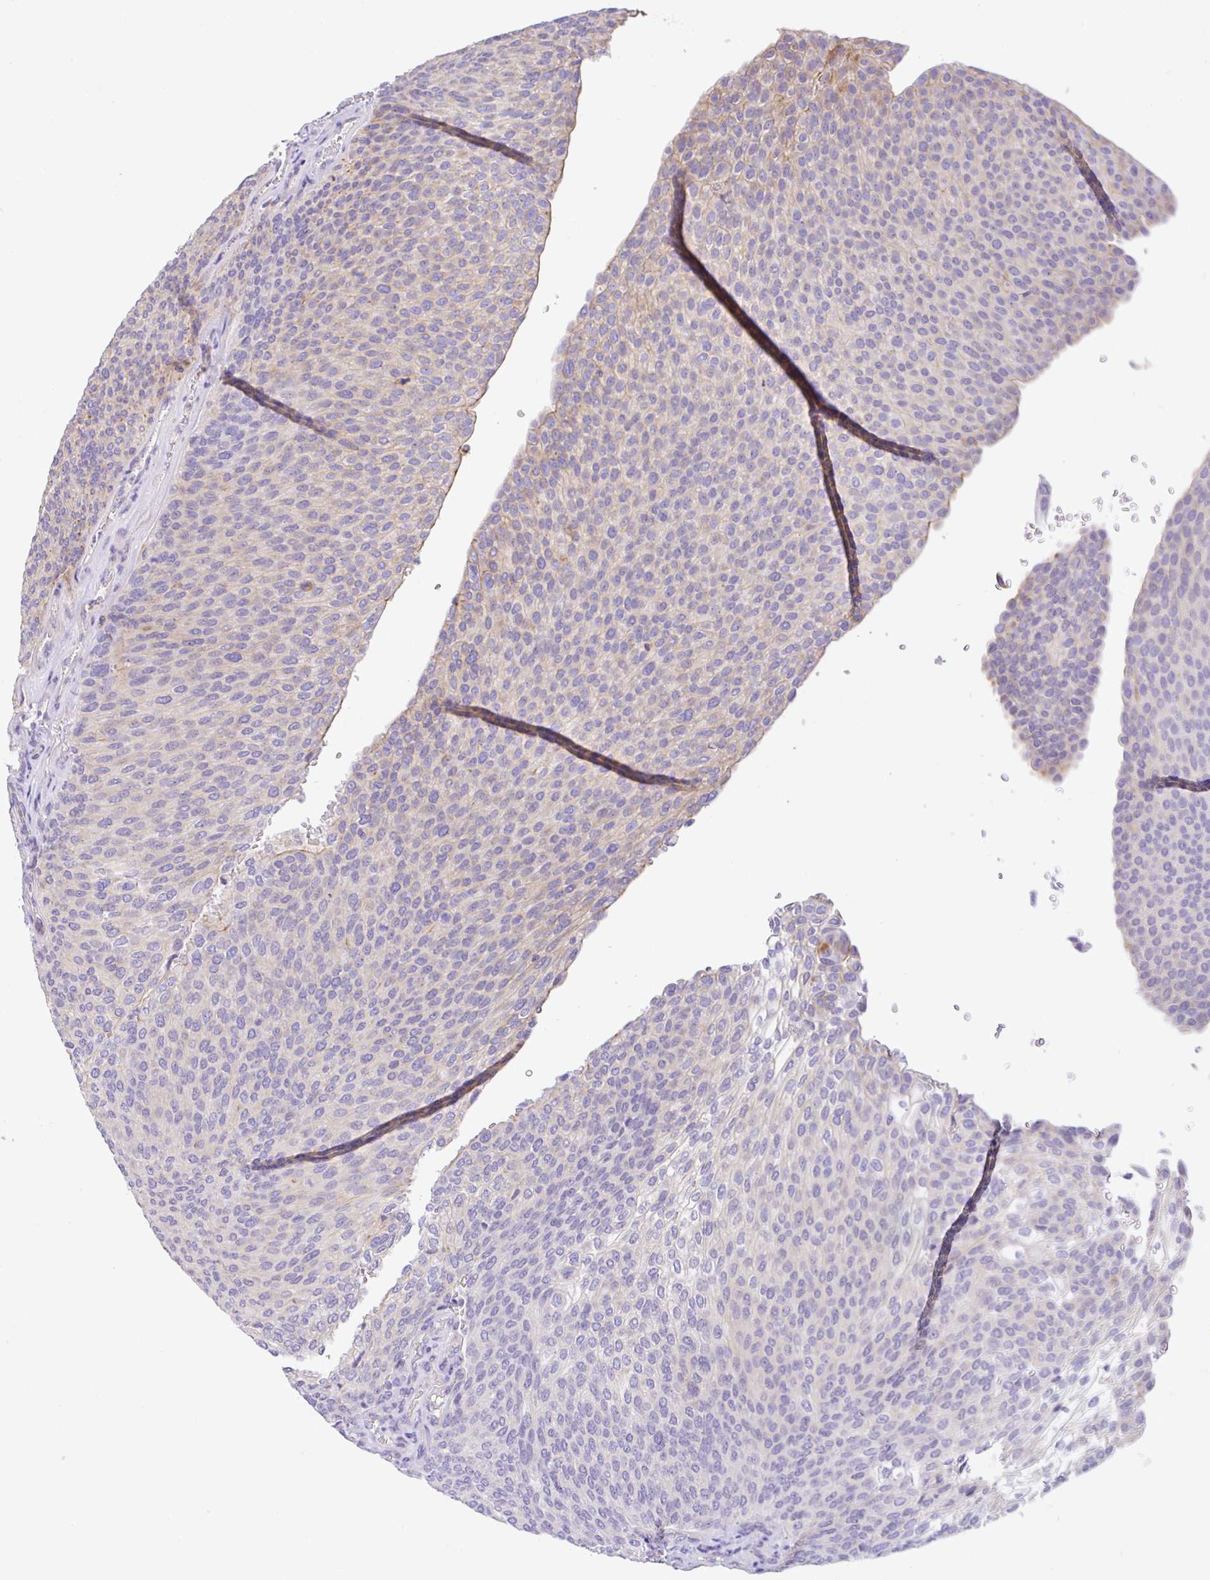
{"staining": {"intensity": "weak", "quantity": "<25%", "location": "cytoplasmic/membranous"}, "tissue": "urothelial cancer", "cell_type": "Tumor cells", "image_type": "cancer", "snomed": [{"axis": "morphology", "description": "Urothelial carcinoma, High grade"}, {"axis": "topography", "description": "Urinary bladder"}], "caption": "Immunohistochemistry photomicrograph of urothelial cancer stained for a protein (brown), which displays no expression in tumor cells. Nuclei are stained in blue.", "gene": "EPN3", "patient": {"sex": "female", "age": 79}}